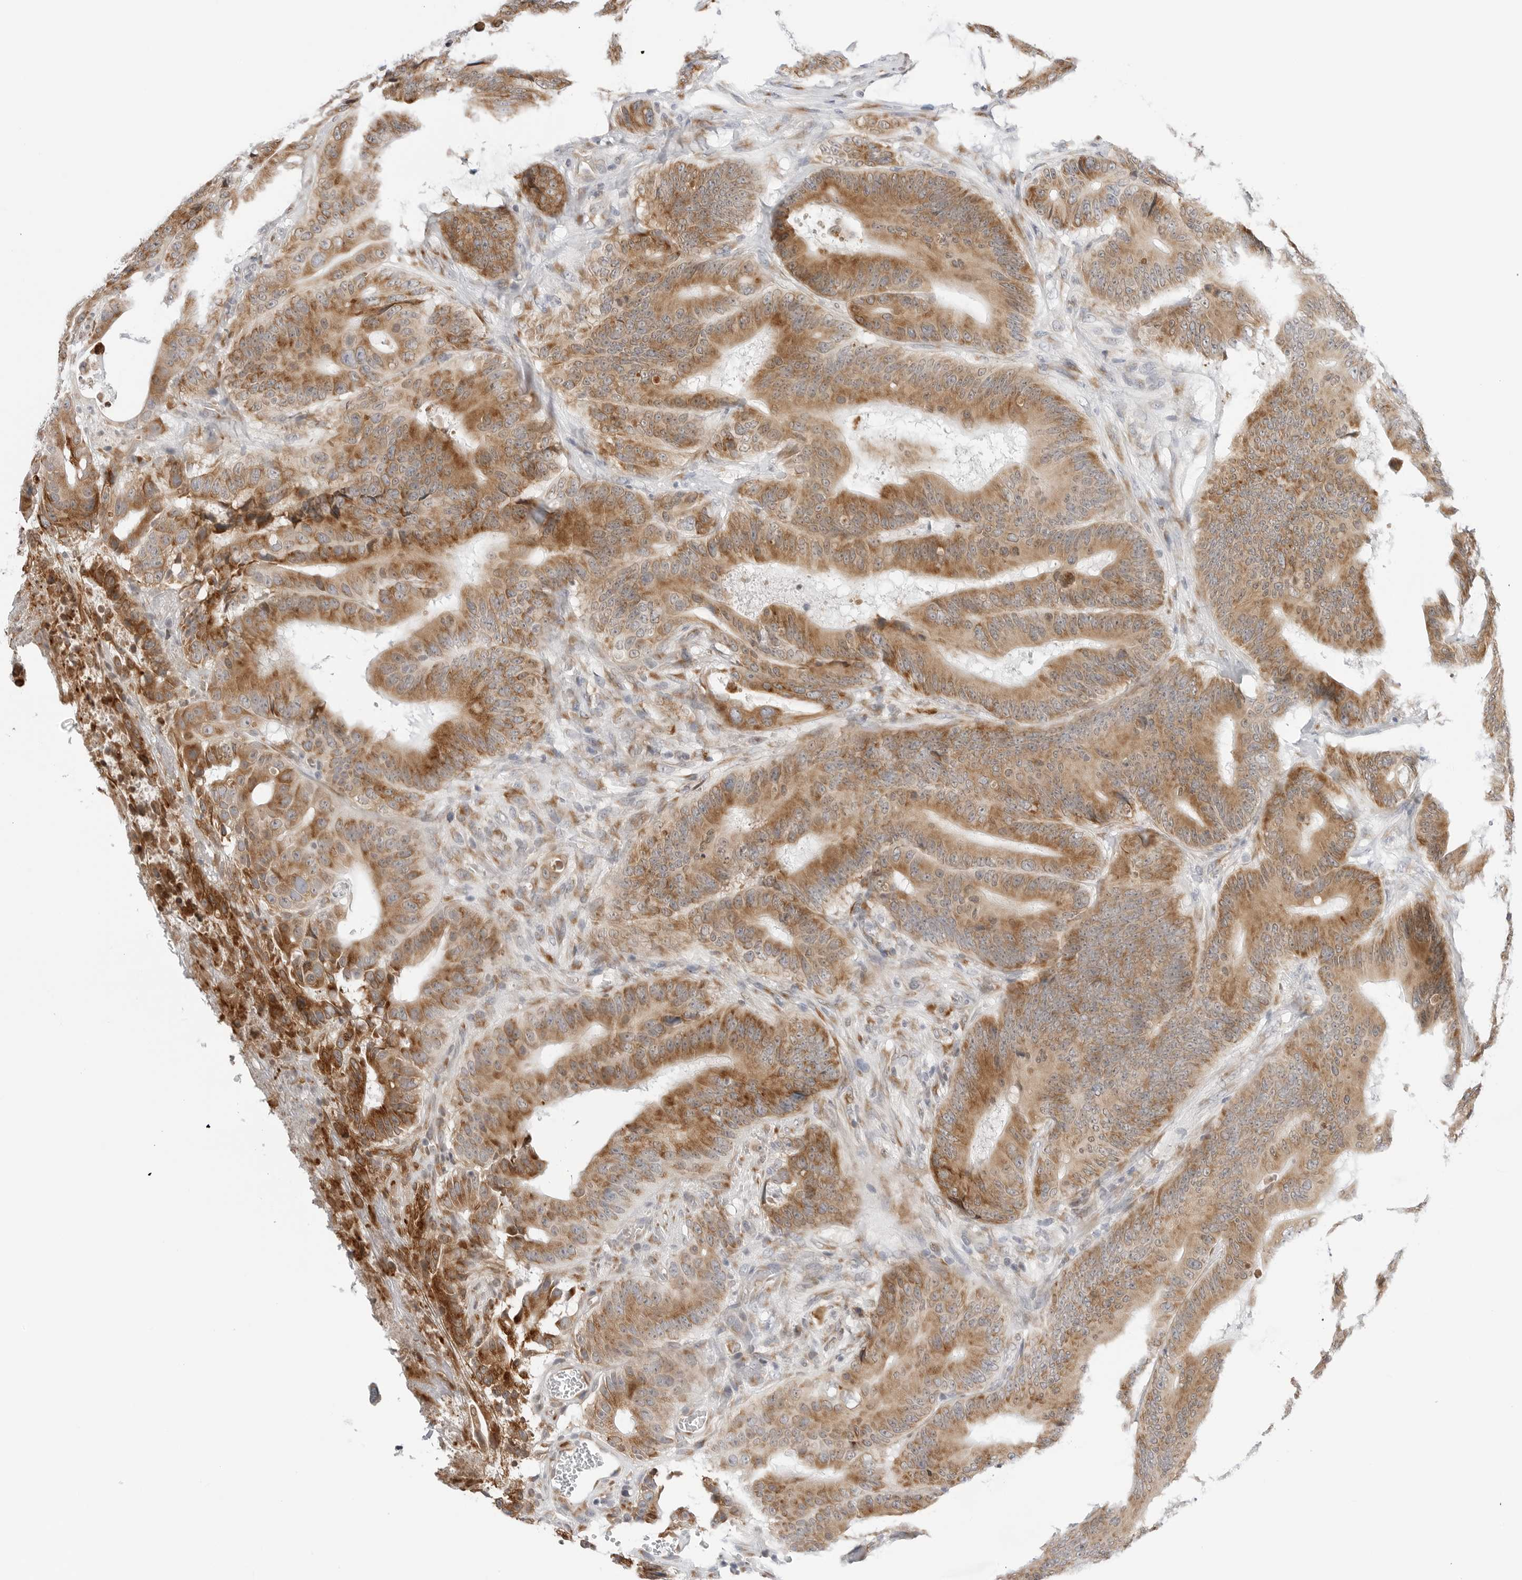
{"staining": {"intensity": "moderate", "quantity": ">75%", "location": "cytoplasmic/membranous"}, "tissue": "colorectal cancer", "cell_type": "Tumor cells", "image_type": "cancer", "snomed": [{"axis": "morphology", "description": "Adenocarcinoma, NOS"}, {"axis": "topography", "description": "Colon"}], "caption": "Brown immunohistochemical staining in colorectal cancer exhibits moderate cytoplasmic/membranous staining in about >75% of tumor cells.", "gene": "RPN1", "patient": {"sex": "male", "age": 83}}